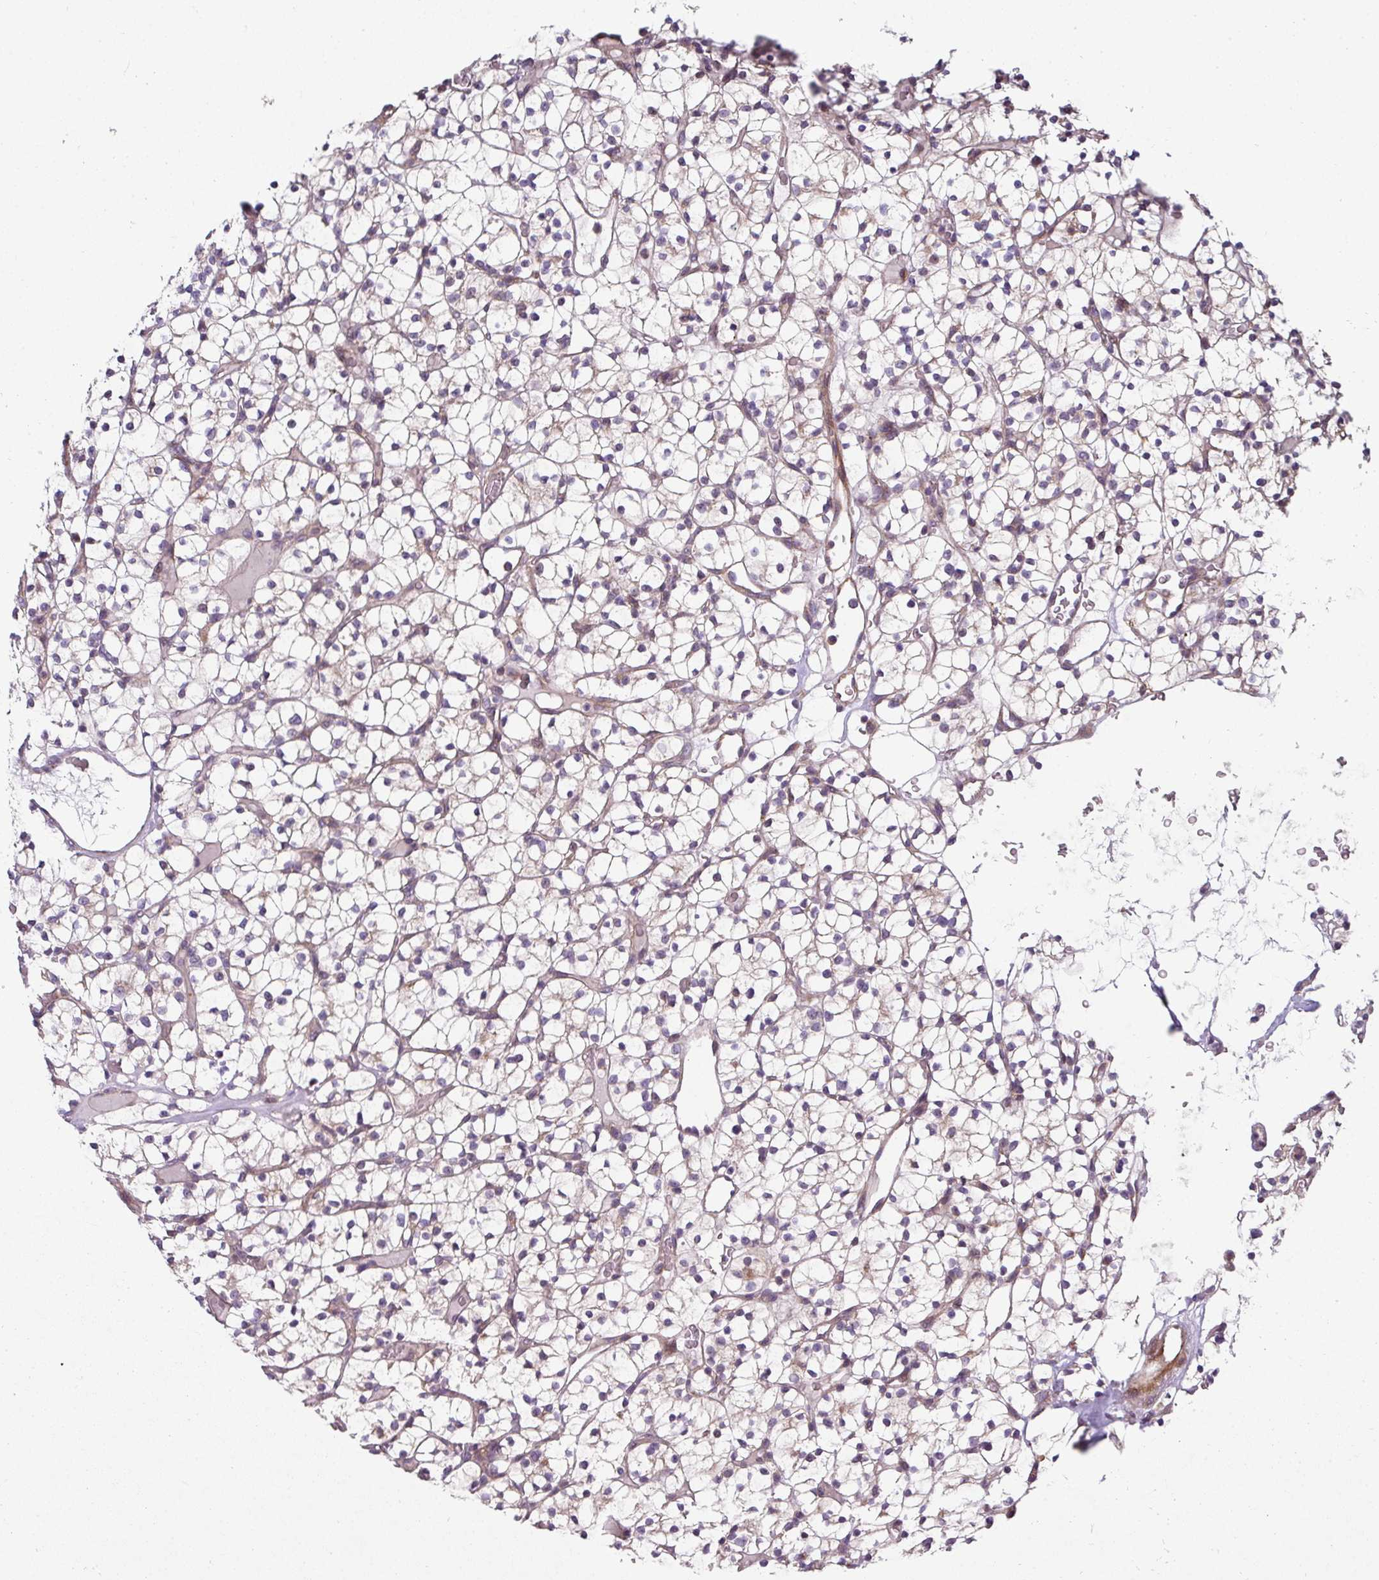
{"staining": {"intensity": "weak", "quantity": "<25%", "location": "cytoplasmic/membranous"}, "tissue": "renal cancer", "cell_type": "Tumor cells", "image_type": "cancer", "snomed": [{"axis": "morphology", "description": "Adenocarcinoma, NOS"}, {"axis": "topography", "description": "Kidney"}], "caption": "There is no significant expression in tumor cells of renal cancer.", "gene": "STK35", "patient": {"sex": "female", "age": 64}}